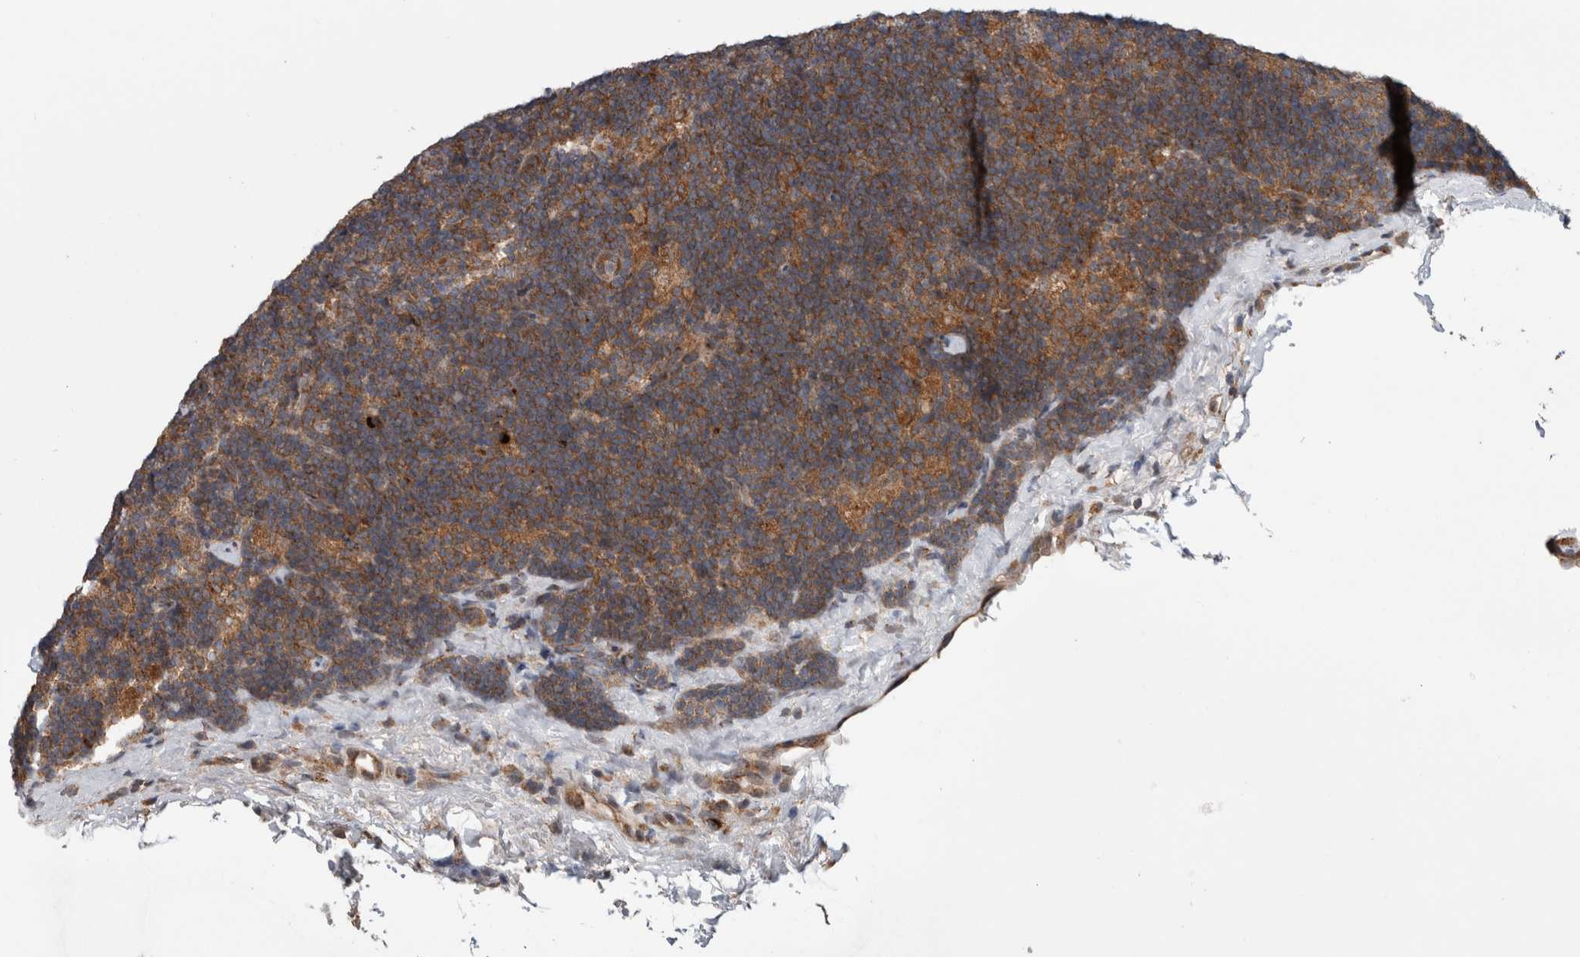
{"staining": {"intensity": "weak", "quantity": ">75%", "location": "cytoplasmic/membranous"}, "tissue": "lymph node", "cell_type": "Germinal center cells", "image_type": "normal", "snomed": [{"axis": "morphology", "description": "Normal tissue, NOS"}, {"axis": "topography", "description": "Lymph node"}], "caption": "The immunohistochemical stain labels weak cytoplasmic/membranous staining in germinal center cells of benign lymph node.", "gene": "TRIM5", "patient": {"sex": "female", "age": 22}}